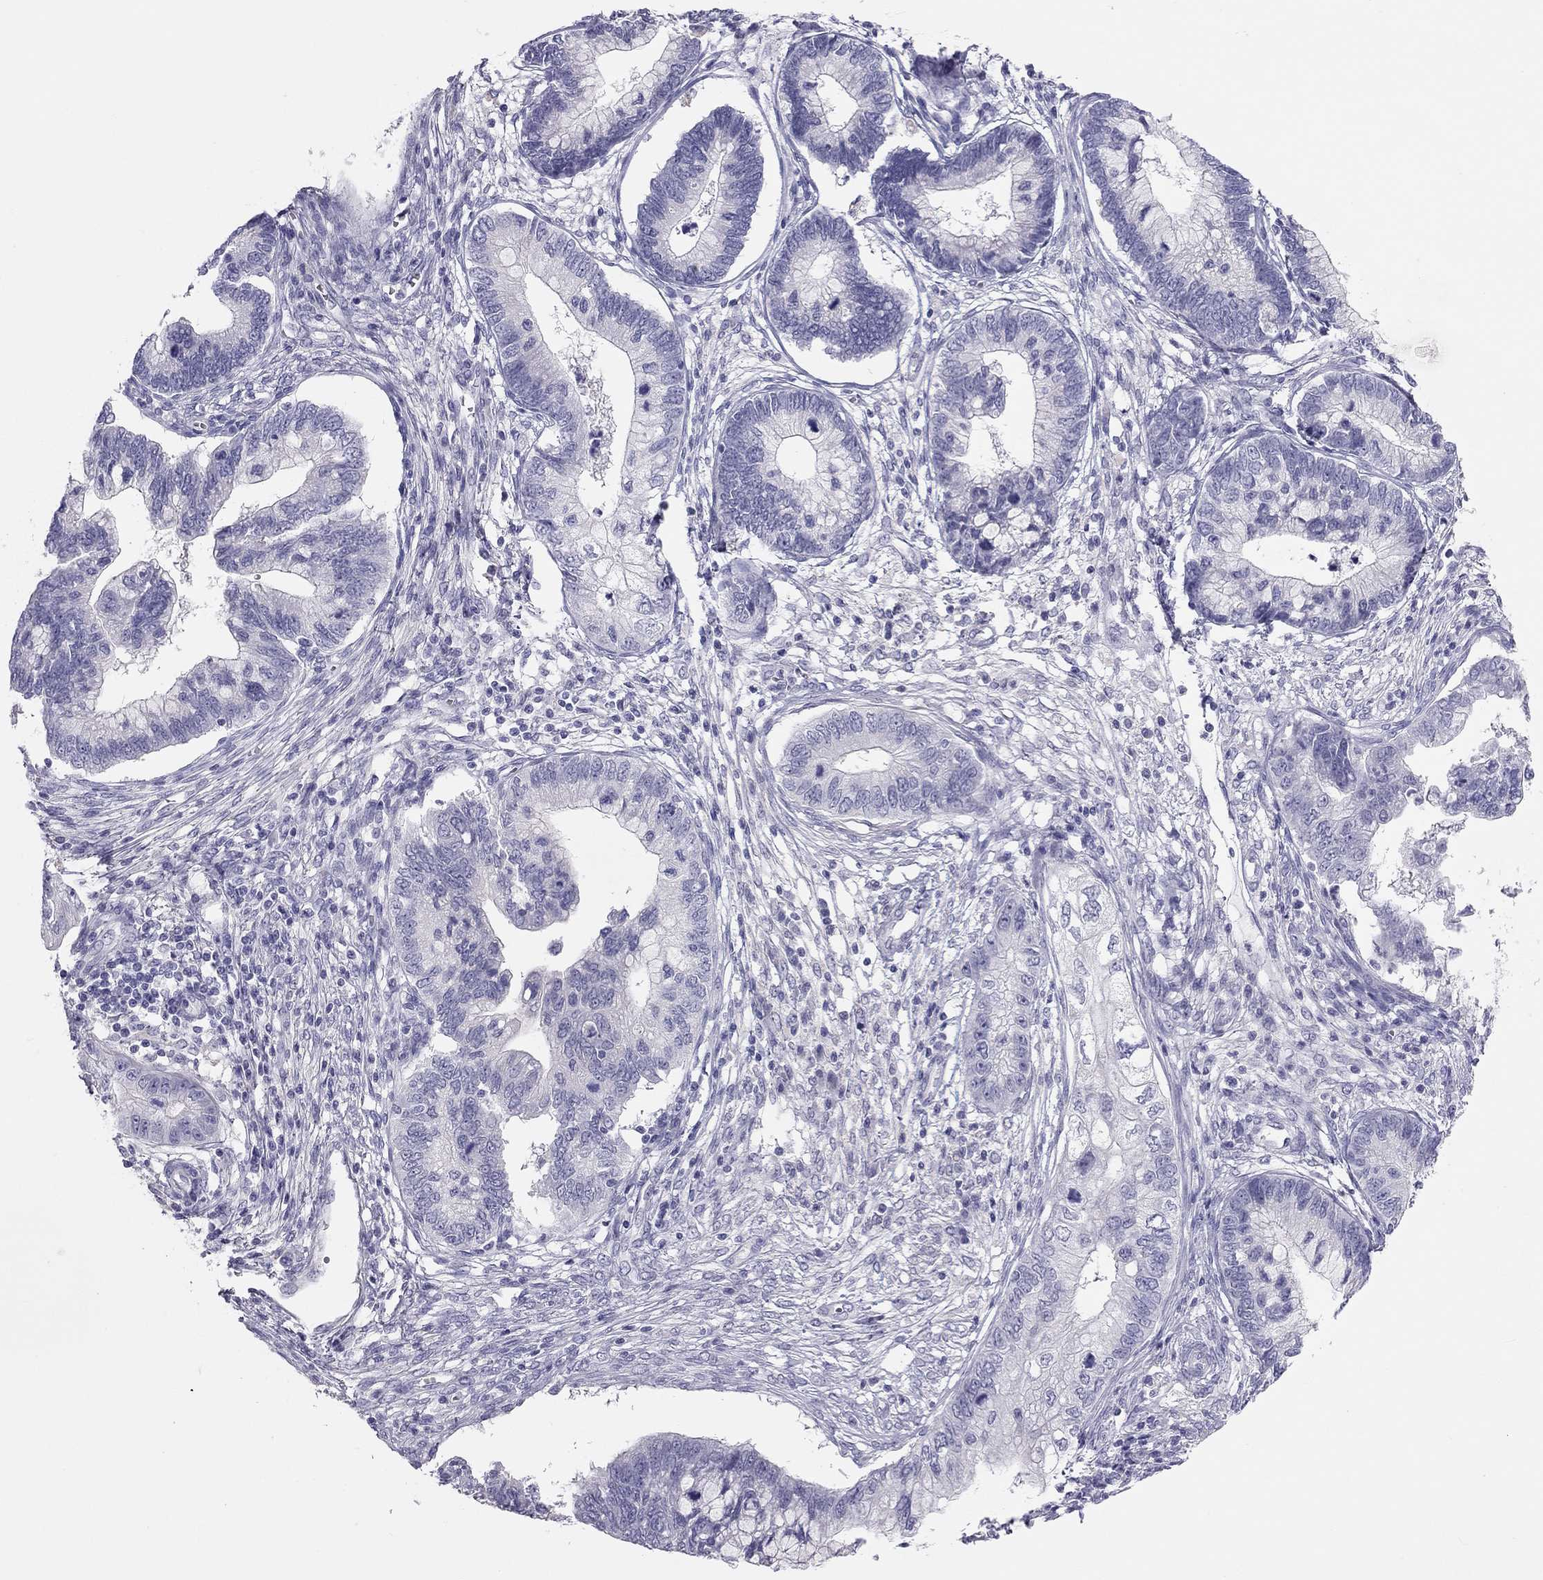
{"staining": {"intensity": "negative", "quantity": "none", "location": "none"}, "tissue": "cervical cancer", "cell_type": "Tumor cells", "image_type": "cancer", "snomed": [{"axis": "morphology", "description": "Adenocarcinoma, NOS"}, {"axis": "topography", "description": "Cervix"}], "caption": "Immunohistochemical staining of human cervical adenocarcinoma reveals no significant staining in tumor cells.", "gene": "SPATA12", "patient": {"sex": "female", "age": 44}}